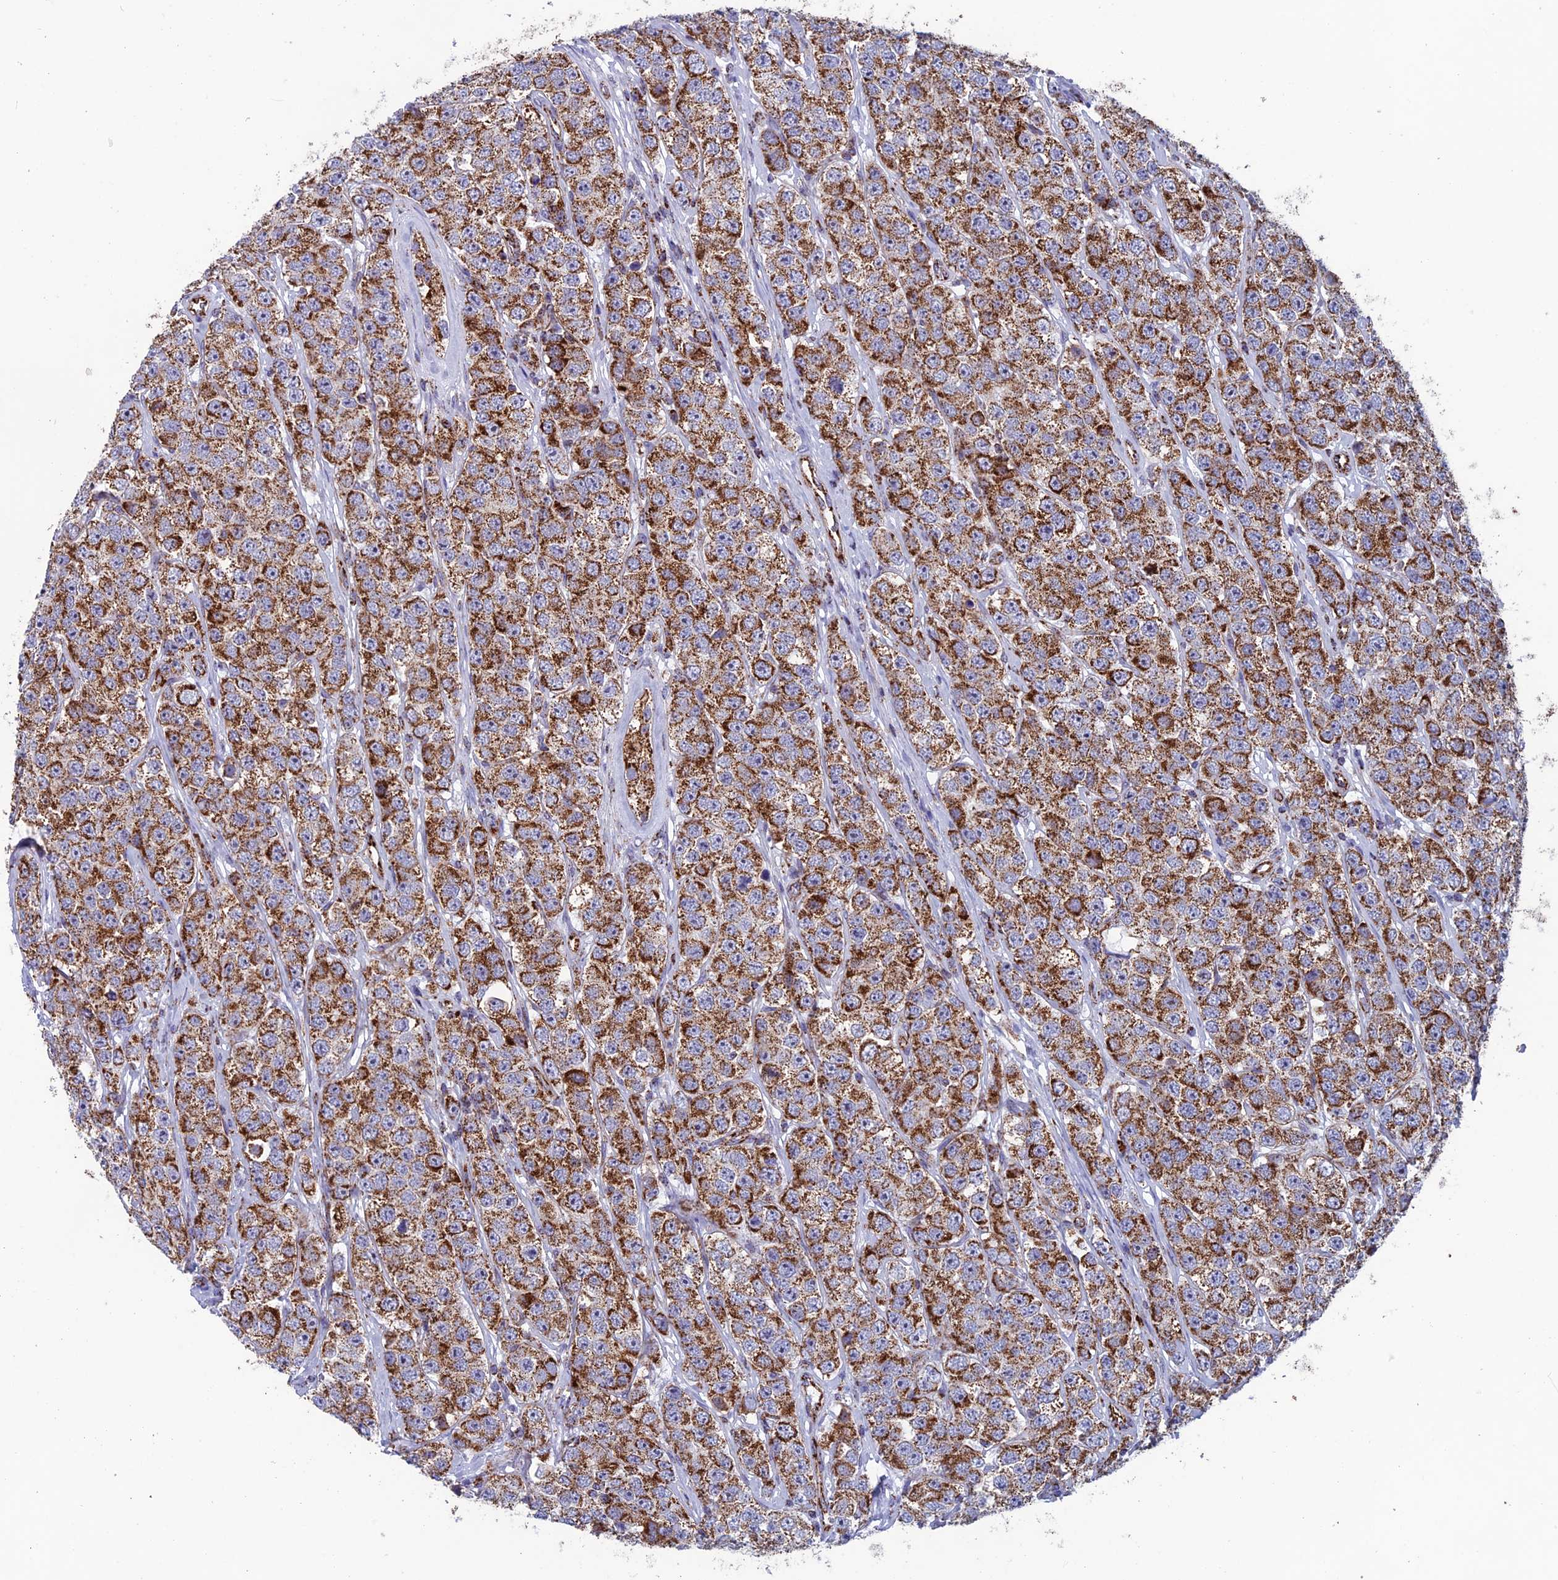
{"staining": {"intensity": "moderate", "quantity": ">75%", "location": "cytoplasmic/membranous"}, "tissue": "testis cancer", "cell_type": "Tumor cells", "image_type": "cancer", "snomed": [{"axis": "morphology", "description": "Seminoma, NOS"}, {"axis": "topography", "description": "Testis"}], "caption": "Testis cancer (seminoma) stained for a protein (brown) shows moderate cytoplasmic/membranous positive staining in approximately >75% of tumor cells.", "gene": "MRPS18B", "patient": {"sex": "male", "age": 28}}